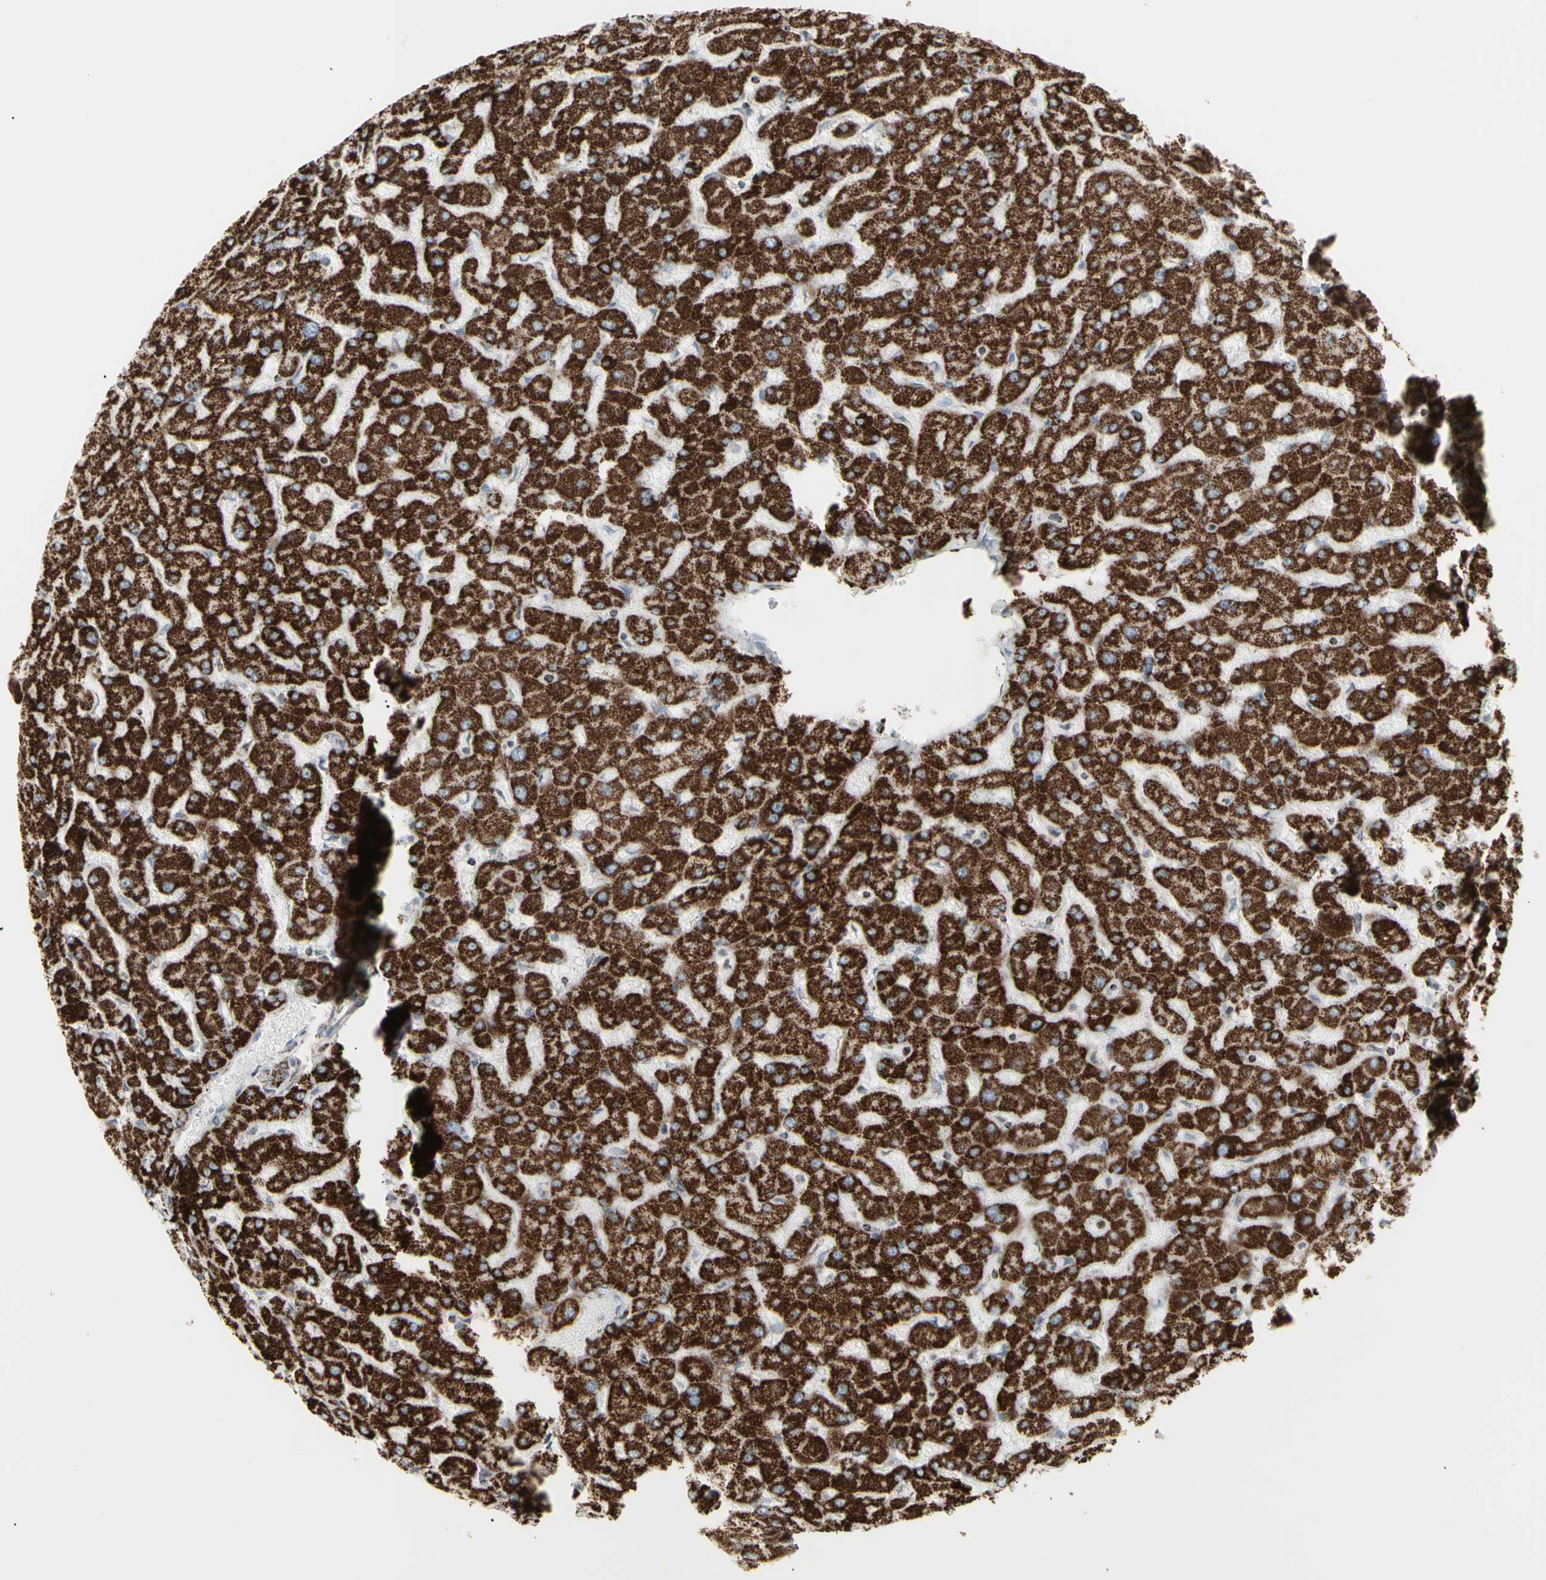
{"staining": {"intensity": "moderate", "quantity": ">75%", "location": "cytoplasmic/membranous"}, "tissue": "liver", "cell_type": "Cholangiocytes", "image_type": "normal", "snomed": [{"axis": "morphology", "description": "Normal tissue, NOS"}, {"axis": "topography", "description": "Liver"}], "caption": "Immunohistochemistry staining of unremarkable liver, which shows medium levels of moderate cytoplasmic/membranous positivity in approximately >75% of cholangiocytes indicating moderate cytoplasmic/membranous protein staining. The staining was performed using DAB (3,3'-diaminobenzidine) (brown) for protein detection and nuclei were counterstained in hematoxylin (blue).", "gene": "PLGRKT", "patient": {"sex": "female", "age": 63}}